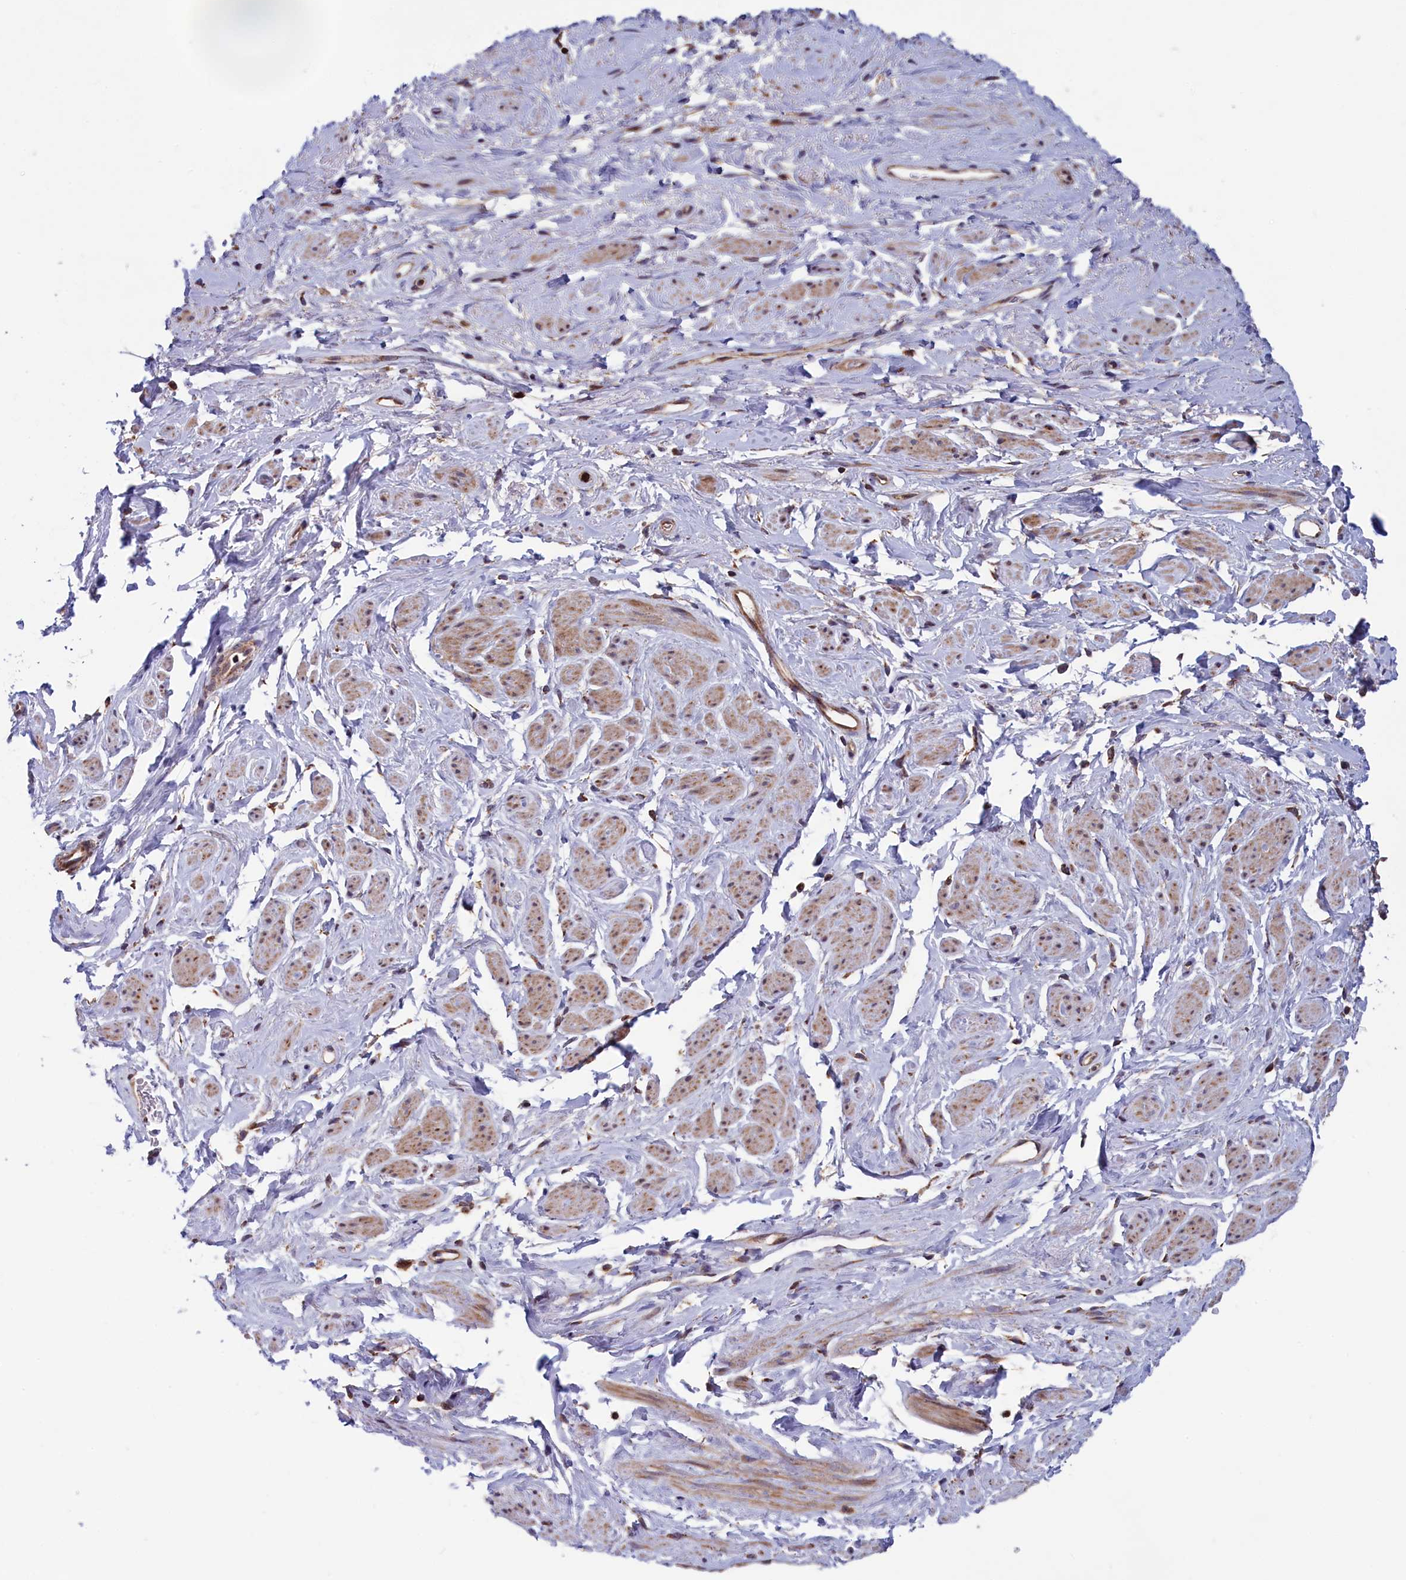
{"staining": {"intensity": "weak", "quantity": "25%-75%", "location": "cytoplasmic/membranous"}, "tissue": "soft tissue", "cell_type": "Fibroblasts", "image_type": "normal", "snomed": [{"axis": "morphology", "description": "Normal tissue, NOS"}, {"axis": "morphology", "description": "Adenocarcinoma, NOS"}, {"axis": "topography", "description": "Rectum"}, {"axis": "topography", "description": "Vagina"}, {"axis": "topography", "description": "Peripheral nerve tissue"}], "caption": "Protein expression analysis of normal soft tissue demonstrates weak cytoplasmic/membranous staining in about 25%-75% of fibroblasts.", "gene": "TIMM44", "patient": {"sex": "female", "age": 71}}